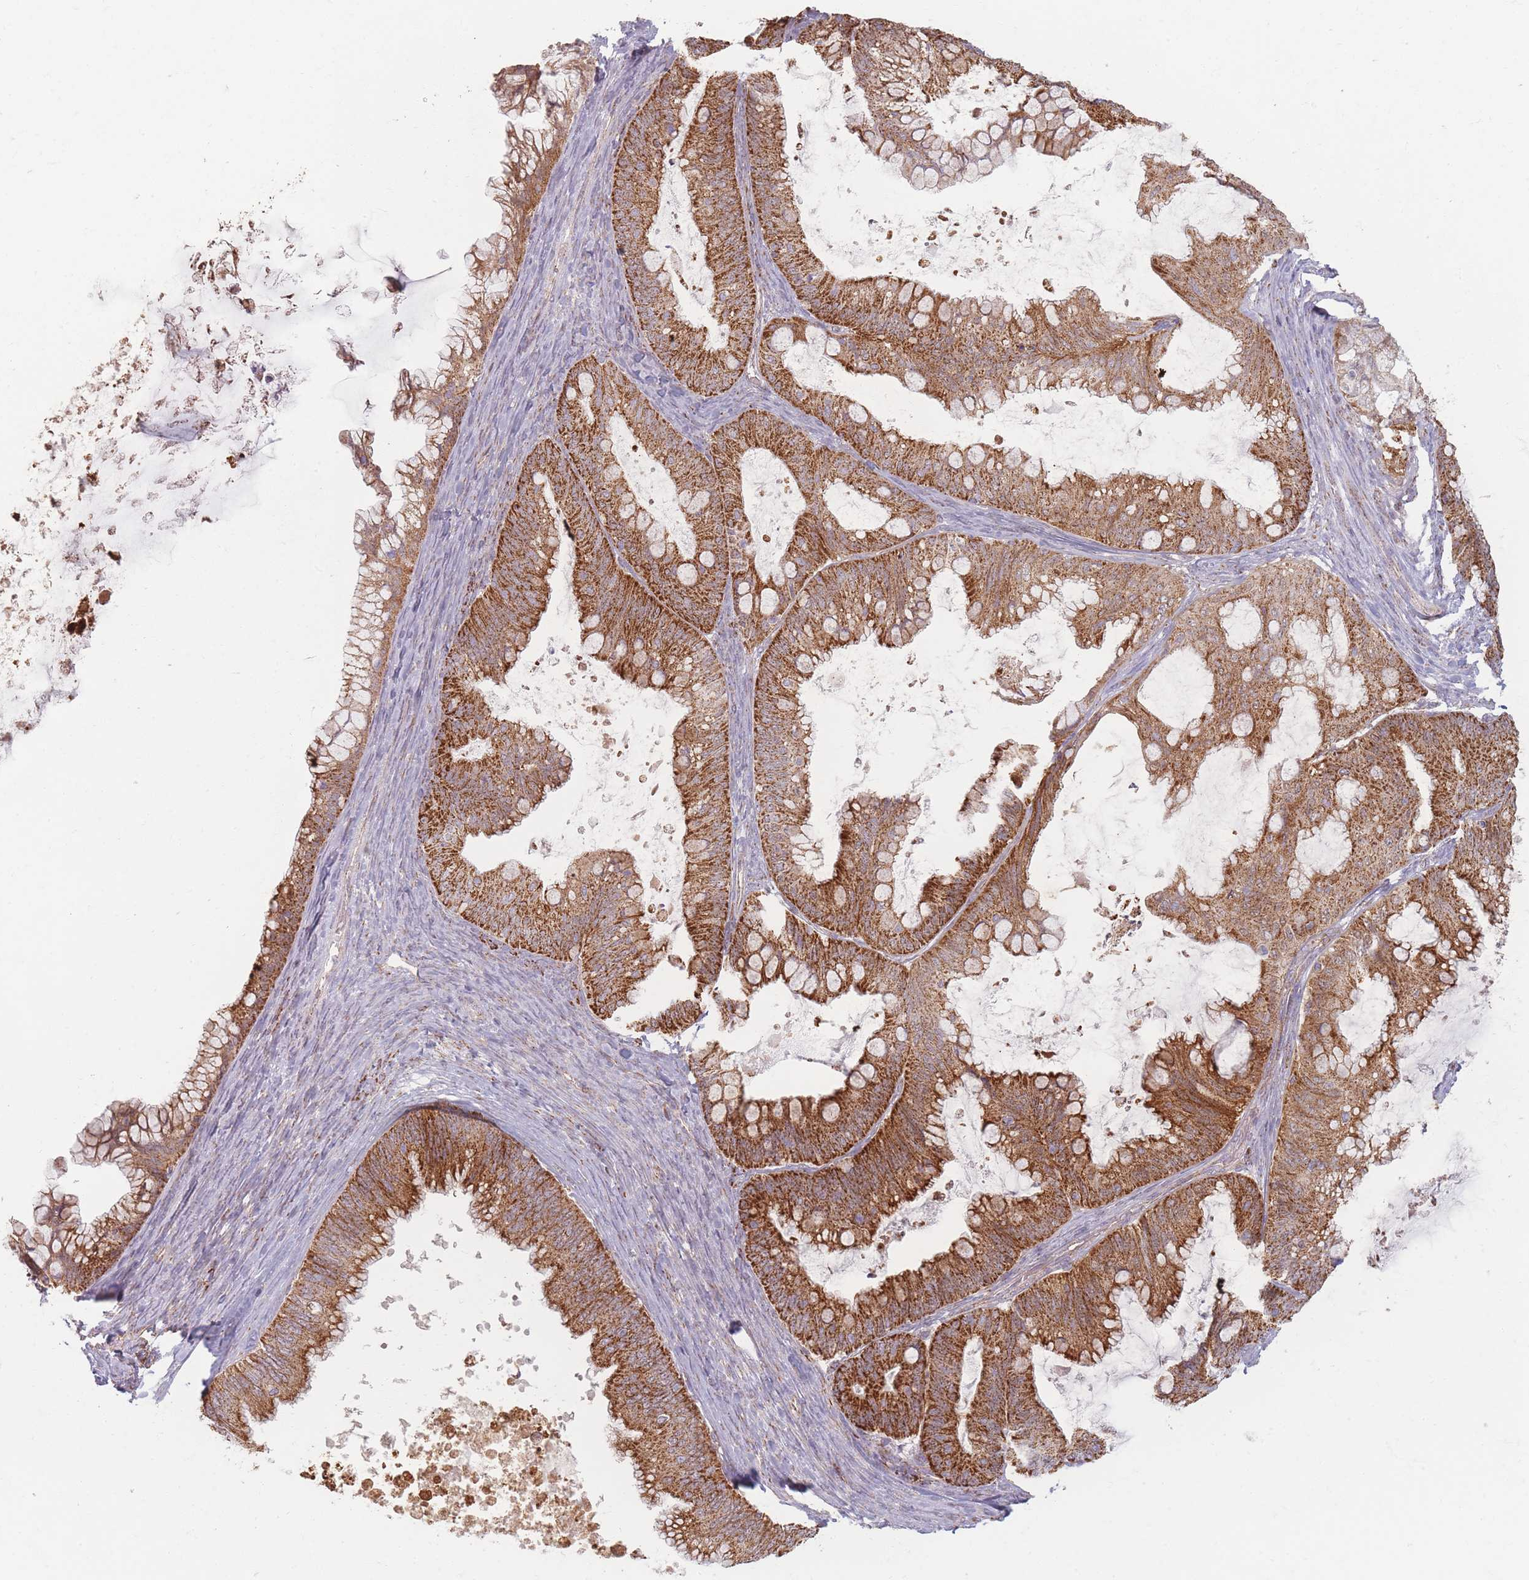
{"staining": {"intensity": "strong", "quantity": ">75%", "location": "cytoplasmic/membranous"}, "tissue": "ovarian cancer", "cell_type": "Tumor cells", "image_type": "cancer", "snomed": [{"axis": "morphology", "description": "Cystadenocarcinoma, mucinous, NOS"}, {"axis": "topography", "description": "Ovary"}], "caption": "This is a photomicrograph of immunohistochemistry staining of ovarian cancer, which shows strong expression in the cytoplasmic/membranous of tumor cells.", "gene": "ESRP2", "patient": {"sex": "female", "age": 35}}